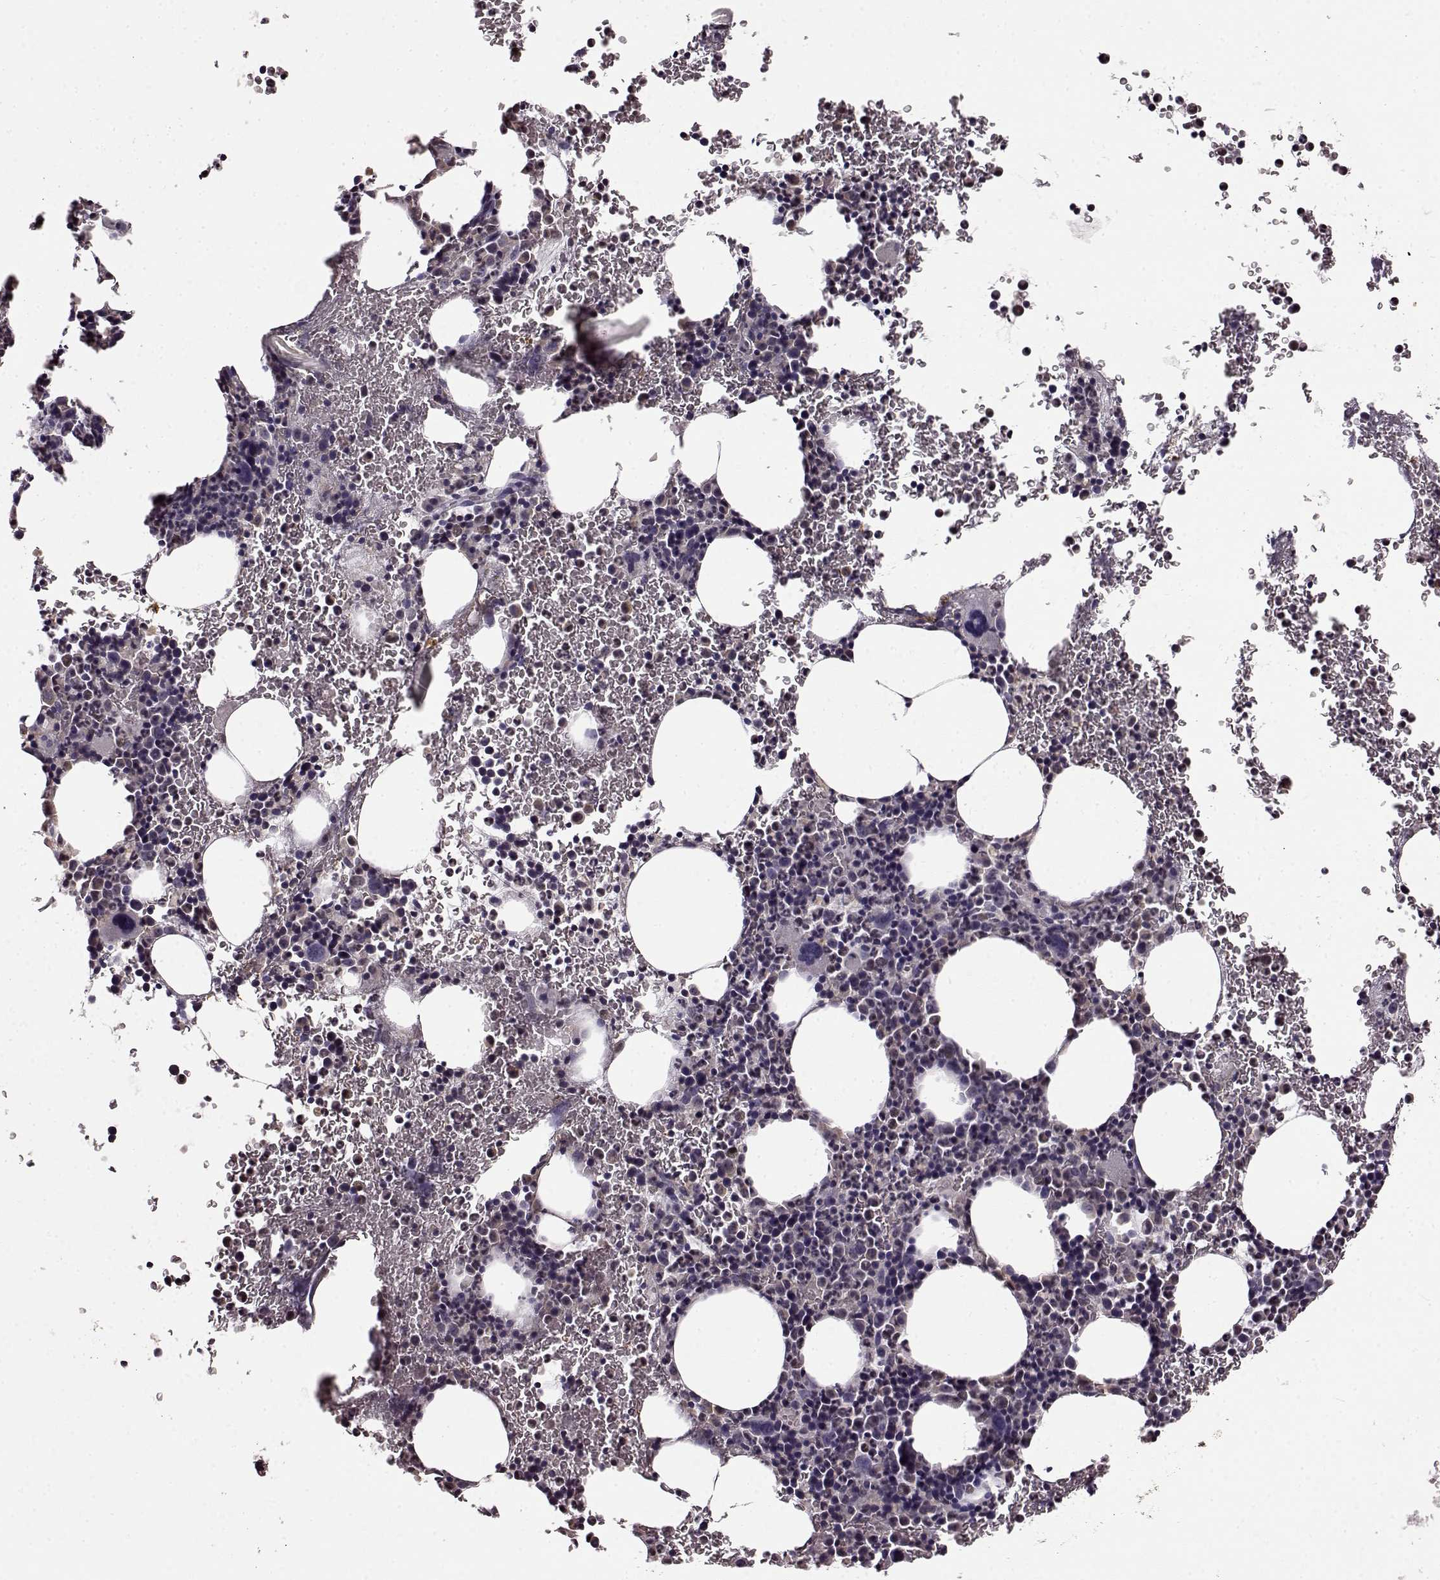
{"staining": {"intensity": "negative", "quantity": "none", "location": "none"}, "tissue": "bone marrow", "cell_type": "Hematopoietic cells", "image_type": "normal", "snomed": [{"axis": "morphology", "description": "Normal tissue, NOS"}, {"axis": "topography", "description": "Bone marrow"}], "caption": "Immunohistochemistry of unremarkable human bone marrow displays no staining in hematopoietic cells.", "gene": "CNGA3", "patient": {"sex": "male", "age": 72}}